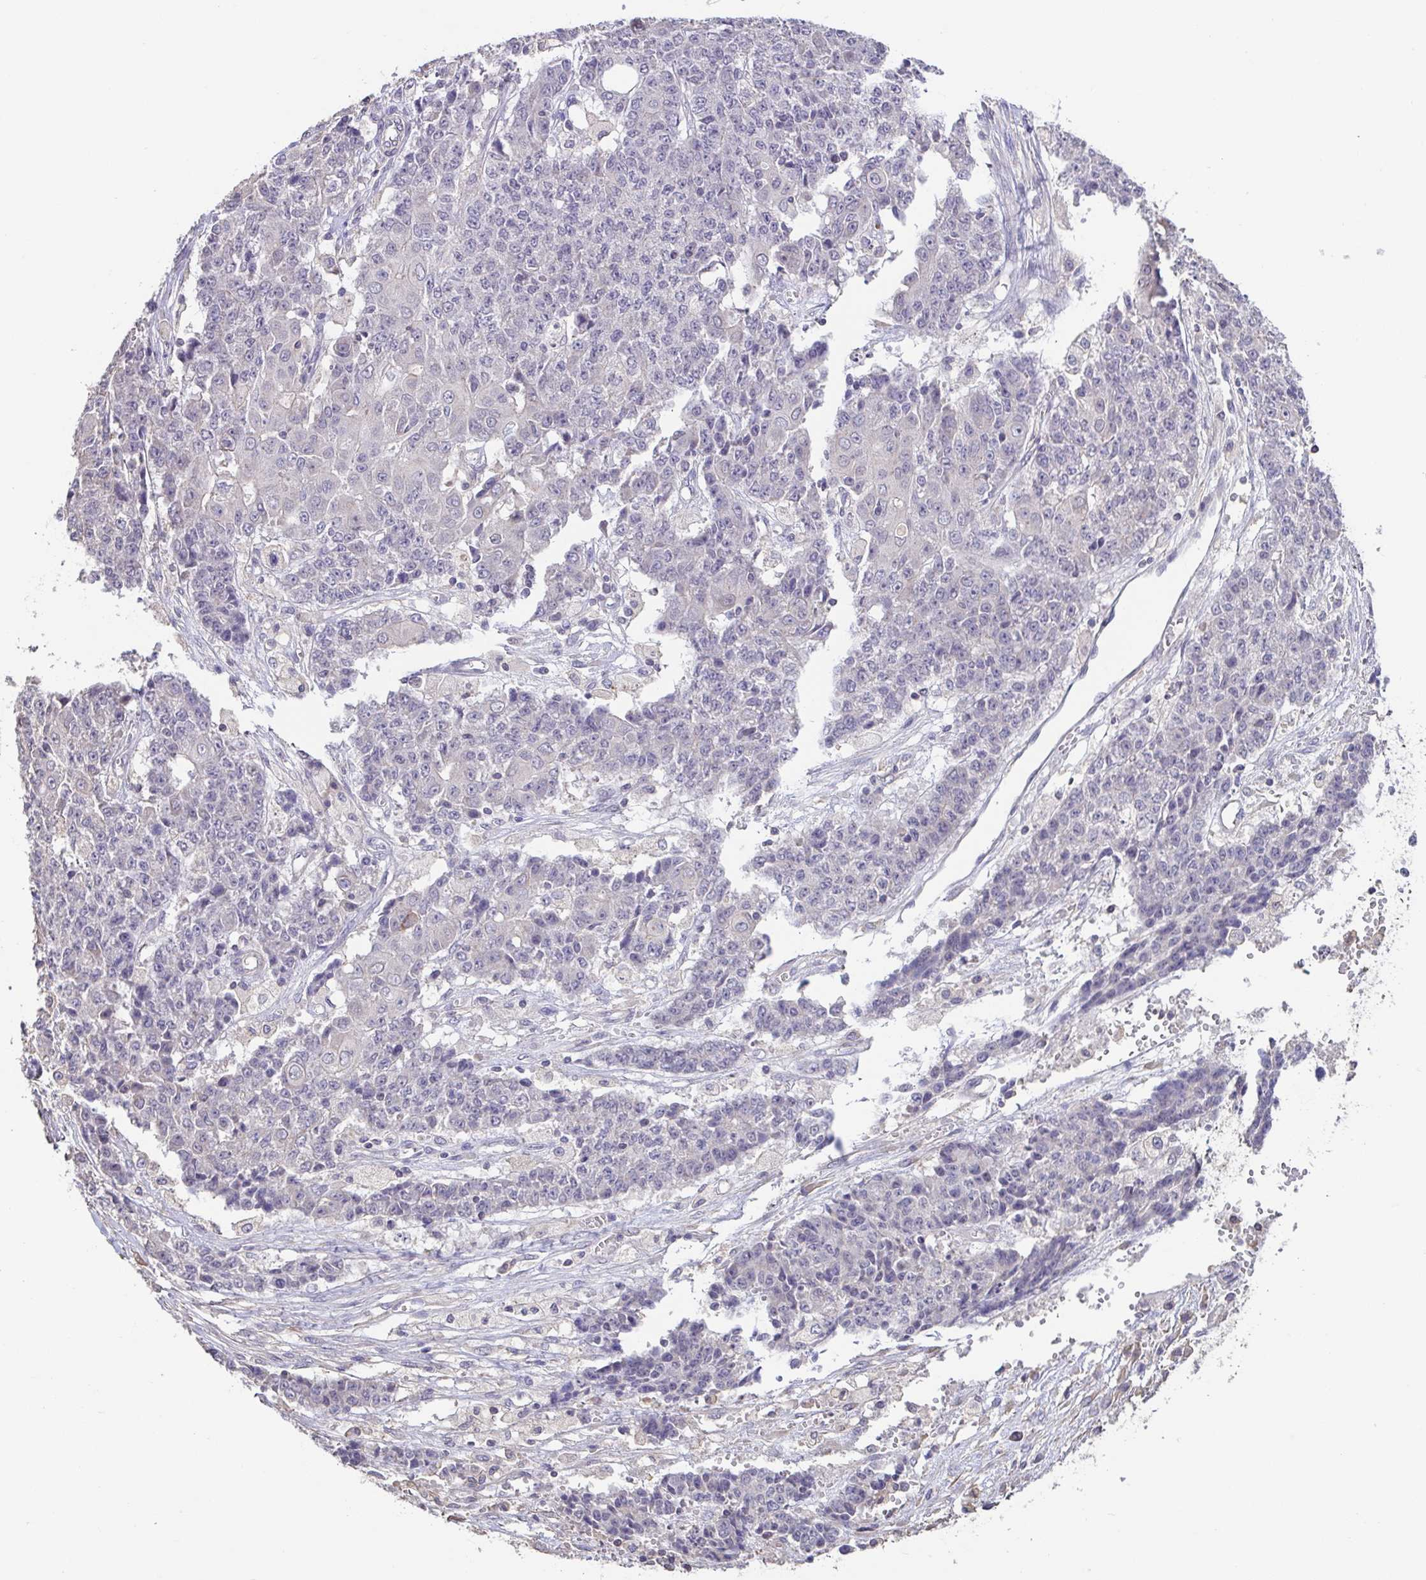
{"staining": {"intensity": "negative", "quantity": "none", "location": "none"}, "tissue": "ovarian cancer", "cell_type": "Tumor cells", "image_type": "cancer", "snomed": [{"axis": "morphology", "description": "Carcinoma, endometroid"}, {"axis": "topography", "description": "Ovary"}], "caption": "DAB immunohistochemical staining of human ovarian cancer displays no significant expression in tumor cells.", "gene": "ACTRT2", "patient": {"sex": "female", "age": 42}}